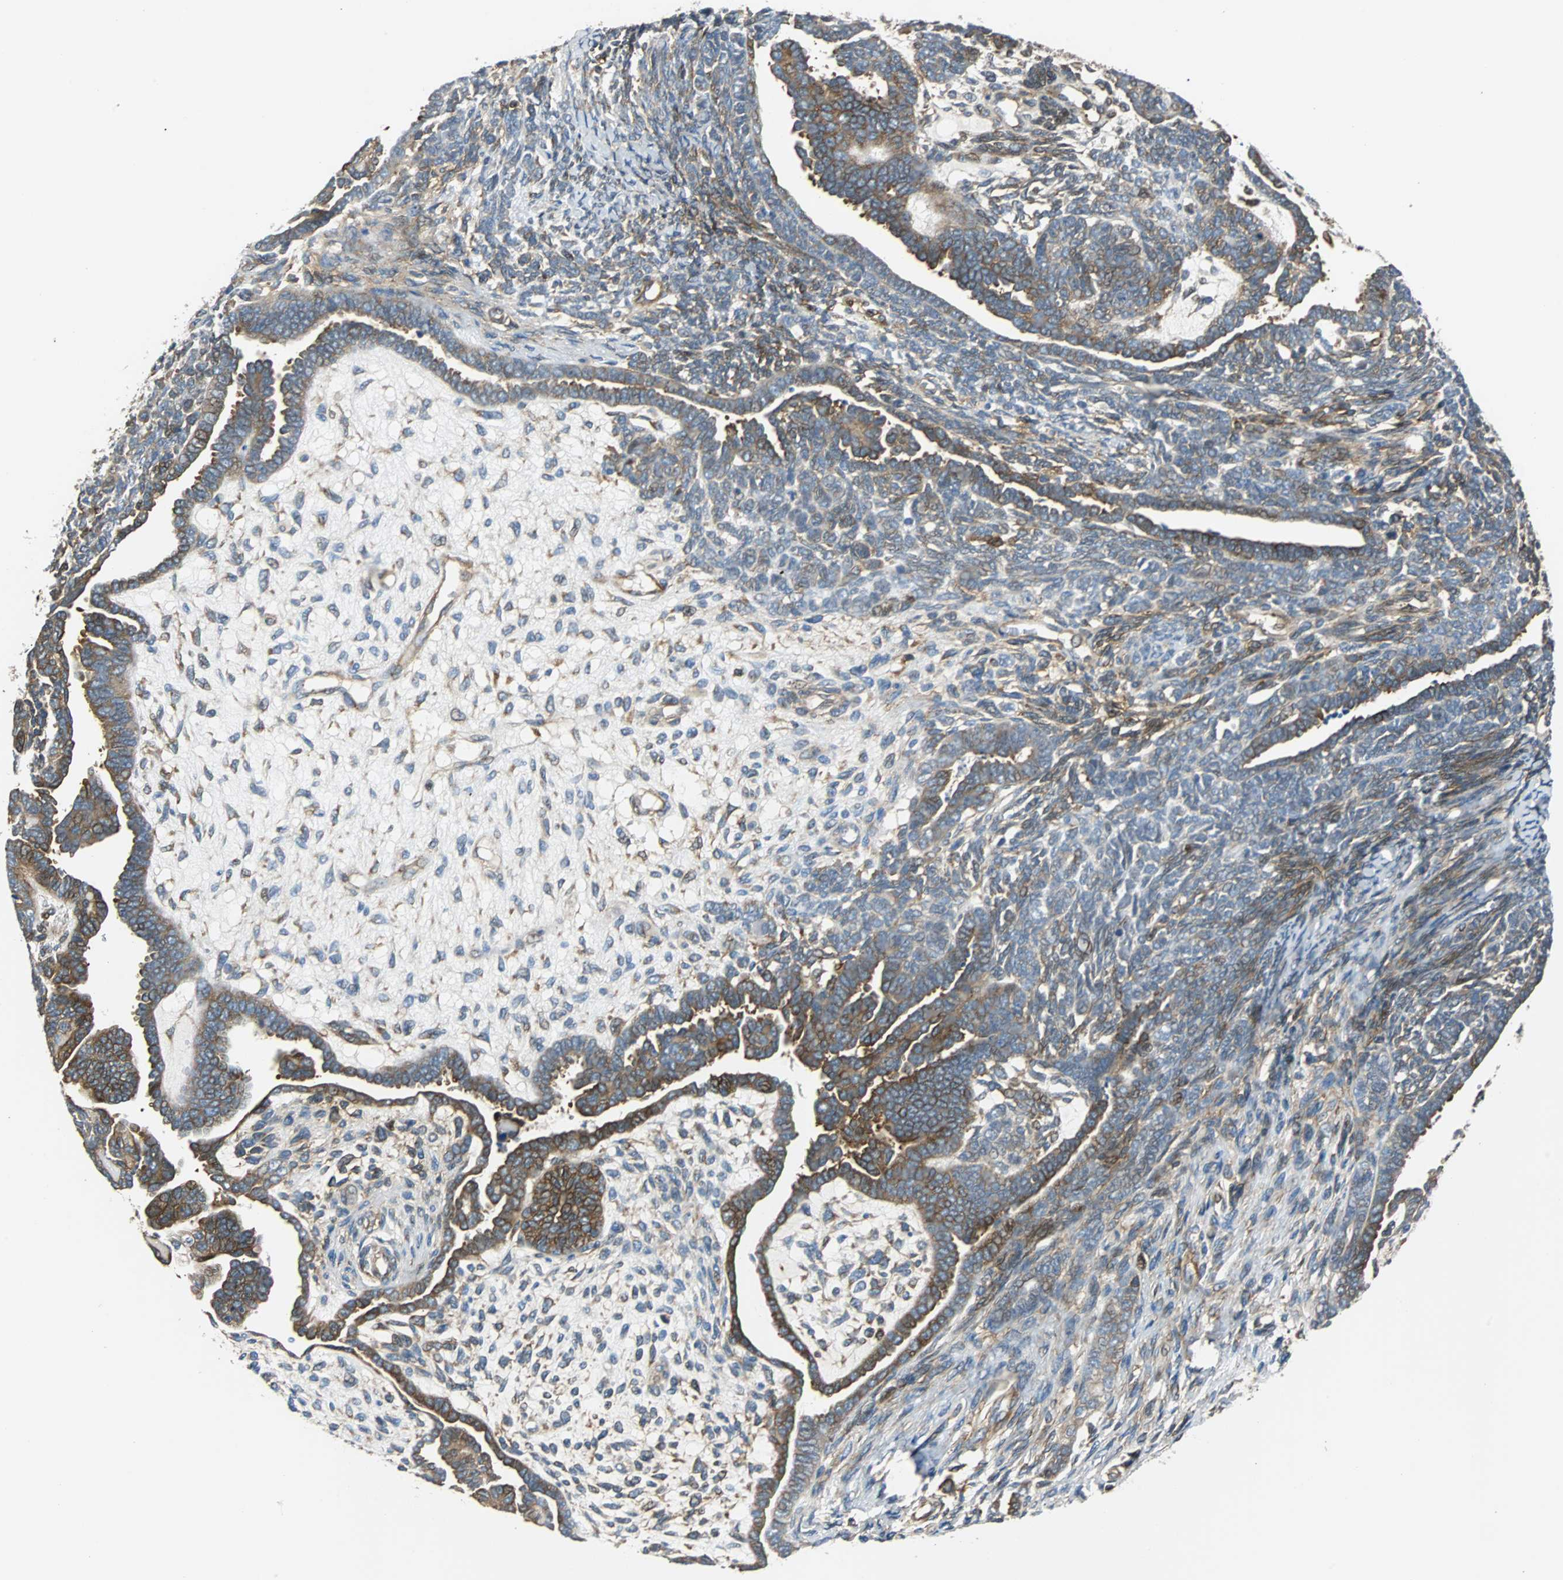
{"staining": {"intensity": "strong", "quantity": ">75%", "location": "cytoplasmic/membranous"}, "tissue": "endometrial cancer", "cell_type": "Tumor cells", "image_type": "cancer", "snomed": [{"axis": "morphology", "description": "Neoplasm, malignant, NOS"}, {"axis": "topography", "description": "Endometrium"}], "caption": "DAB immunohistochemical staining of human endometrial cancer (malignant neoplasm) displays strong cytoplasmic/membranous protein positivity in approximately >75% of tumor cells.", "gene": "RELA", "patient": {"sex": "female", "age": 74}}